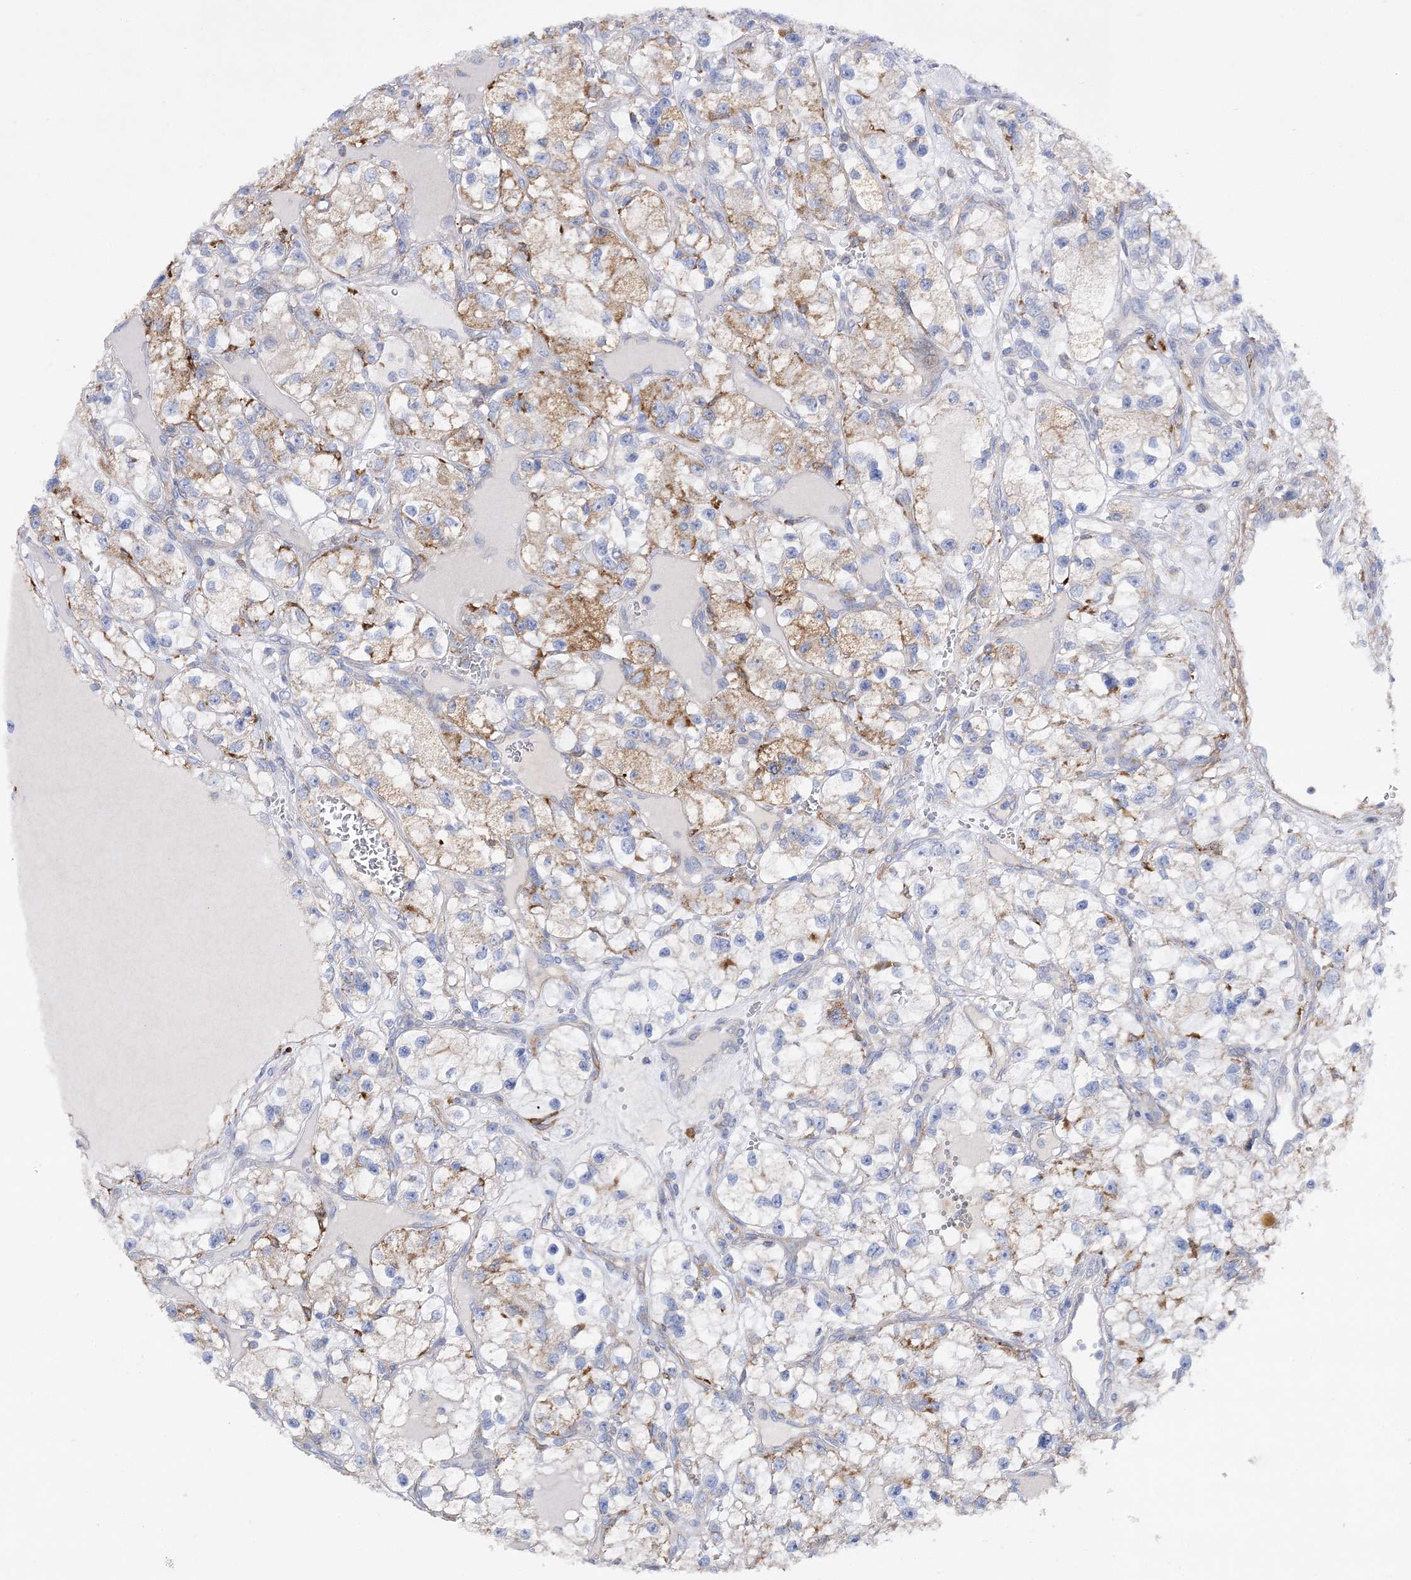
{"staining": {"intensity": "moderate", "quantity": "25%-75%", "location": "cytoplasmic/membranous"}, "tissue": "renal cancer", "cell_type": "Tumor cells", "image_type": "cancer", "snomed": [{"axis": "morphology", "description": "Adenocarcinoma, NOS"}, {"axis": "topography", "description": "Kidney"}], "caption": "Approximately 25%-75% of tumor cells in adenocarcinoma (renal) reveal moderate cytoplasmic/membranous protein expression as visualized by brown immunohistochemical staining.", "gene": "COX15", "patient": {"sex": "female", "age": 57}}